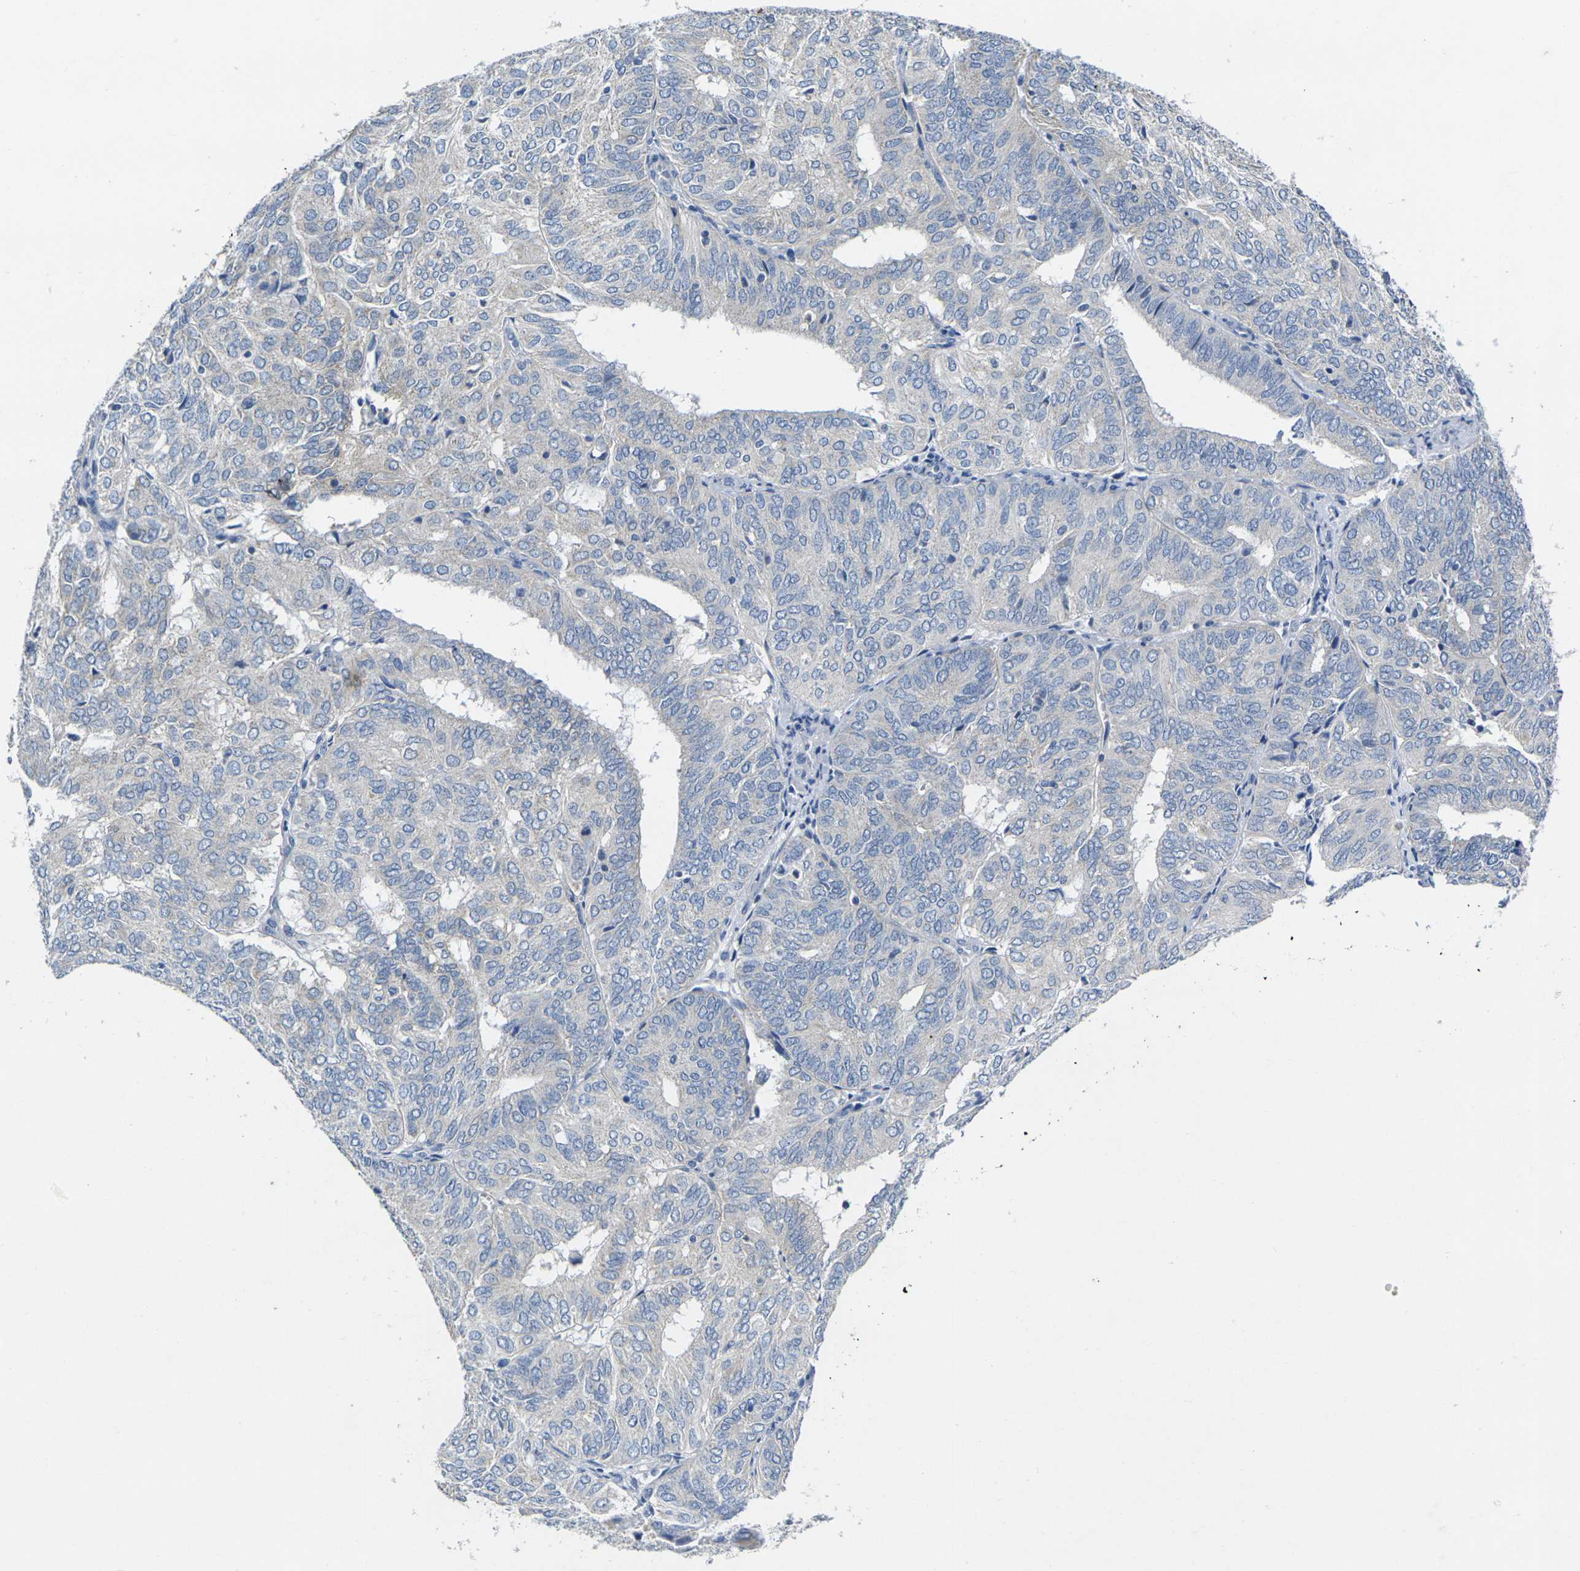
{"staining": {"intensity": "weak", "quantity": "<25%", "location": "cytoplasmic/membranous"}, "tissue": "endometrial cancer", "cell_type": "Tumor cells", "image_type": "cancer", "snomed": [{"axis": "morphology", "description": "Adenocarcinoma, NOS"}, {"axis": "topography", "description": "Uterus"}], "caption": "High magnification brightfield microscopy of endometrial cancer stained with DAB (3,3'-diaminobenzidine) (brown) and counterstained with hematoxylin (blue): tumor cells show no significant expression.", "gene": "NOCT", "patient": {"sex": "female", "age": 60}}